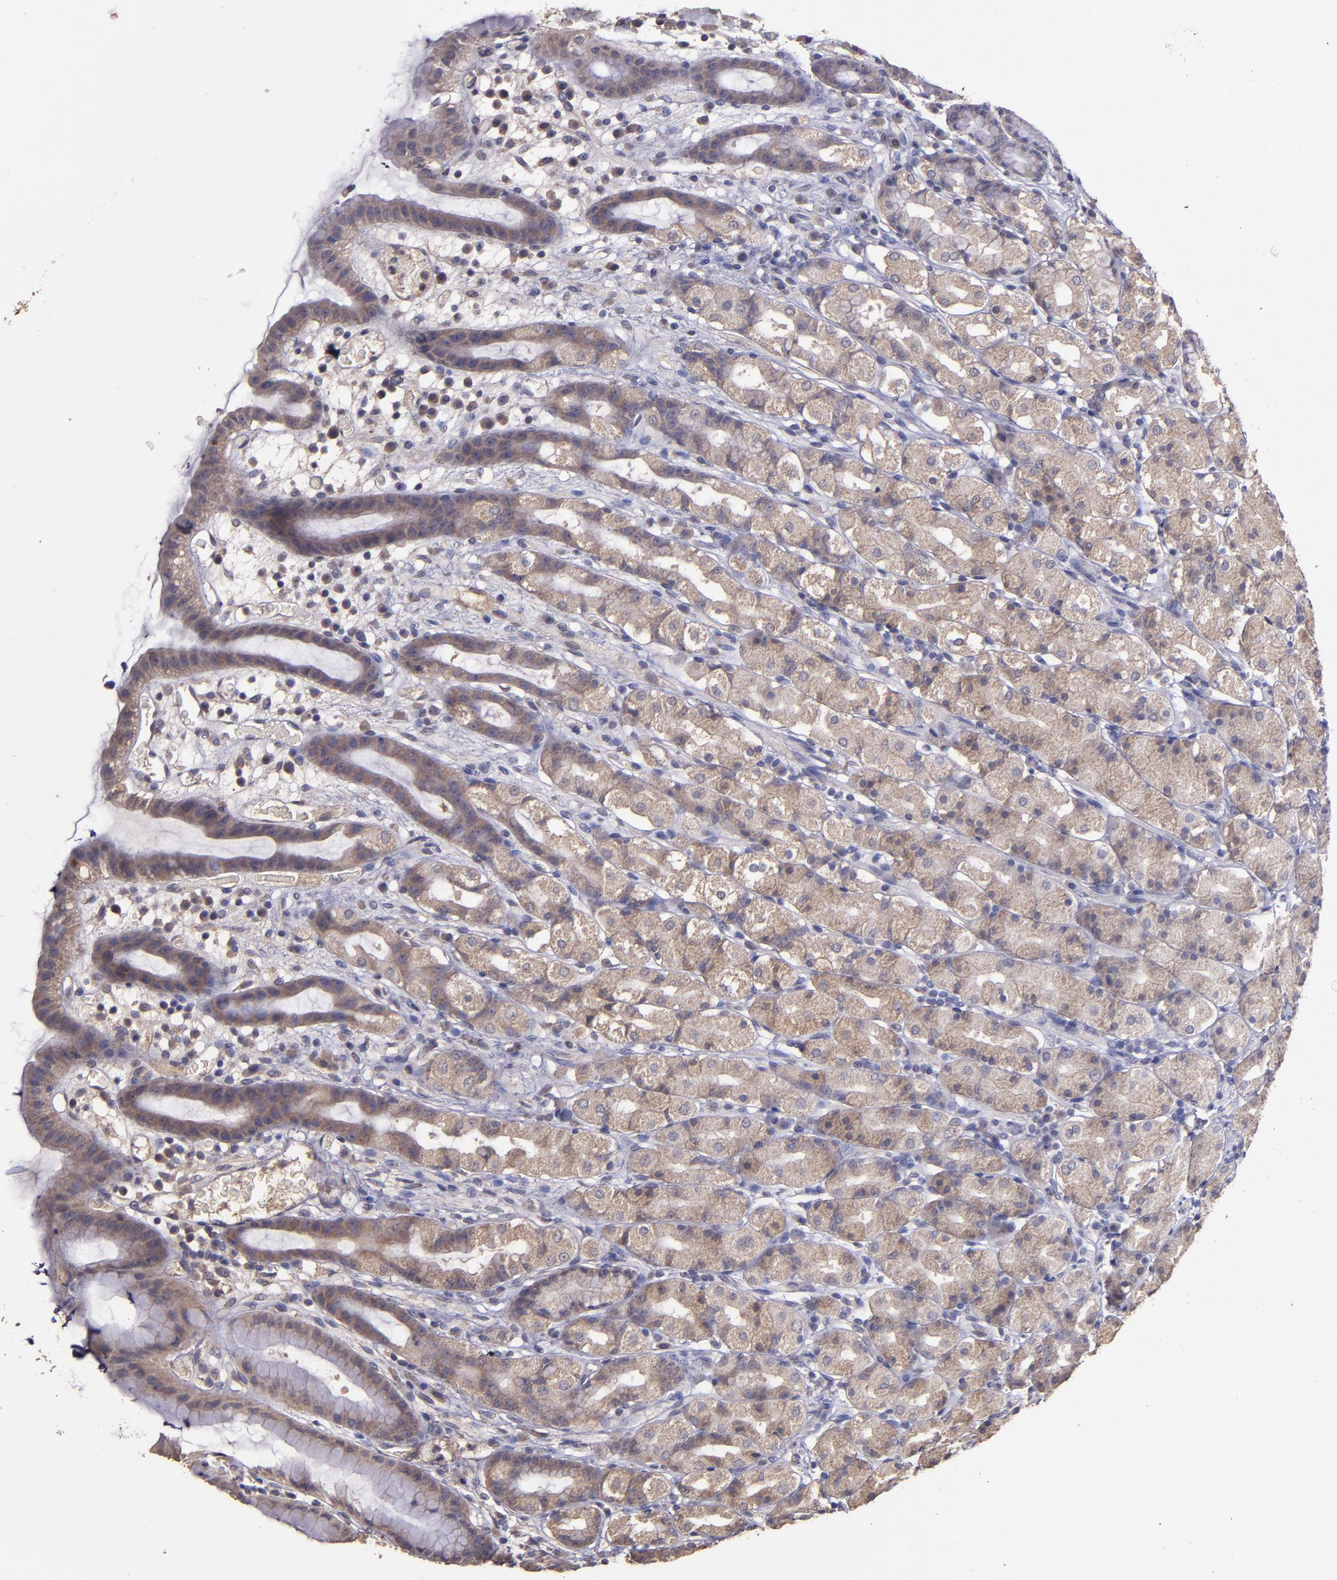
{"staining": {"intensity": "weak", "quantity": ">75%", "location": "cytoplasmic/membranous"}, "tissue": "stomach", "cell_type": "Glandular cells", "image_type": "normal", "snomed": [{"axis": "morphology", "description": "Normal tissue, NOS"}, {"axis": "topography", "description": "Stomach, upper"}], "caption": "Protein analysis of unremarkable stomach displays weak cytoplasmic/membranous positivity in about >75% of glandular cells. (Brightfield microscopy of DAB IHC at high magnification).", "gene": "HECTD1", "patient": {"sex": "male", "age": 68}}